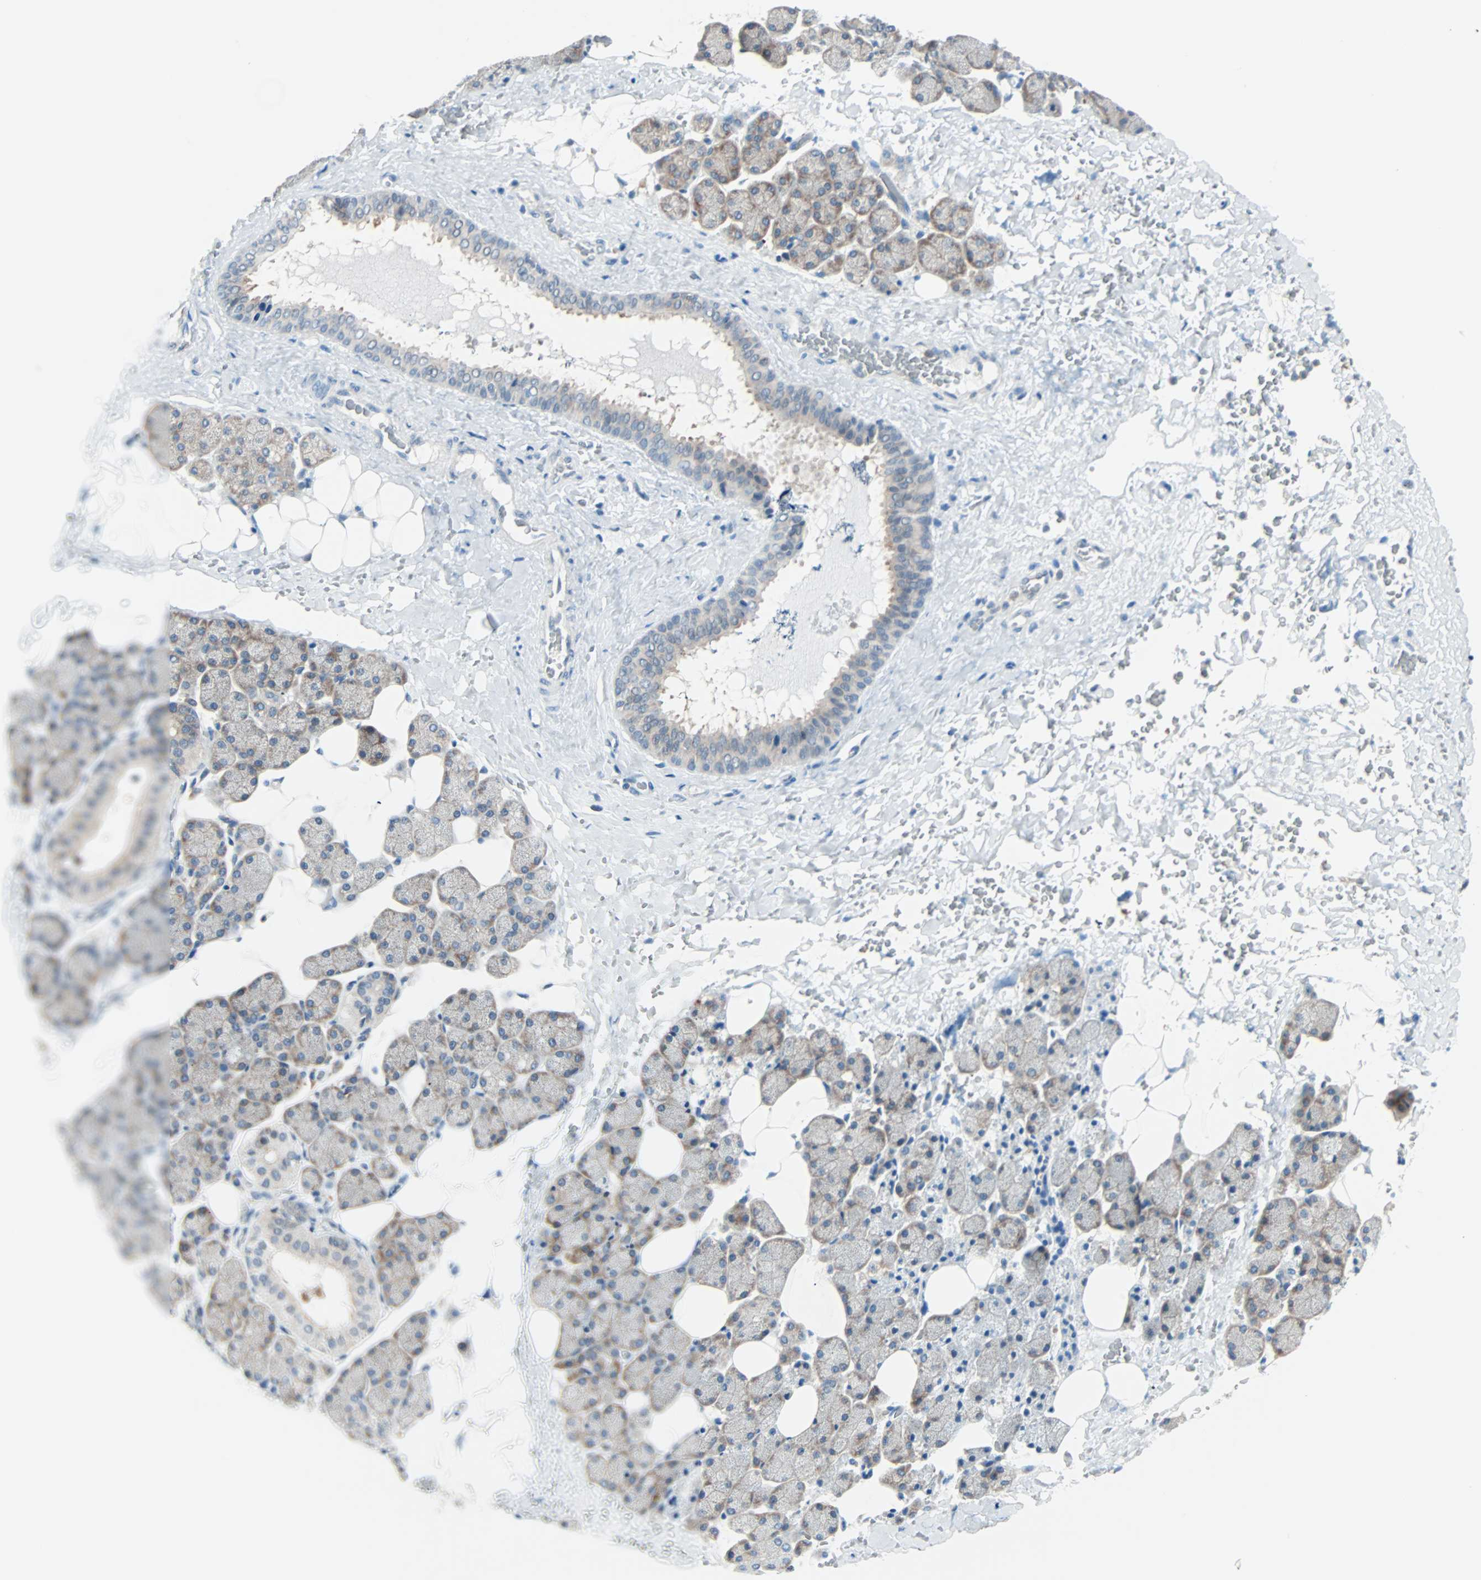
{"staining": {"intensity": "weak", "quantity": "25%-75%", "location": "cytoplasmic/membranous"}, "tissue": "salivary gland", "cell_type": "Glandular cells", "image_type": "normal", "snomed": [{"axis": "morphology", "description": "Normal tissue, NOS"}, {"axis": "topography", "description": "Lymph node"}, {"axis": "topography", "description": "Salivary gland"}], "caption": "Human salivary gland stained with a protein marker demonstrates weak staining in glandular cells.", "gene": "SMIM8", "patient": {"sex": "male", "age": 8}}